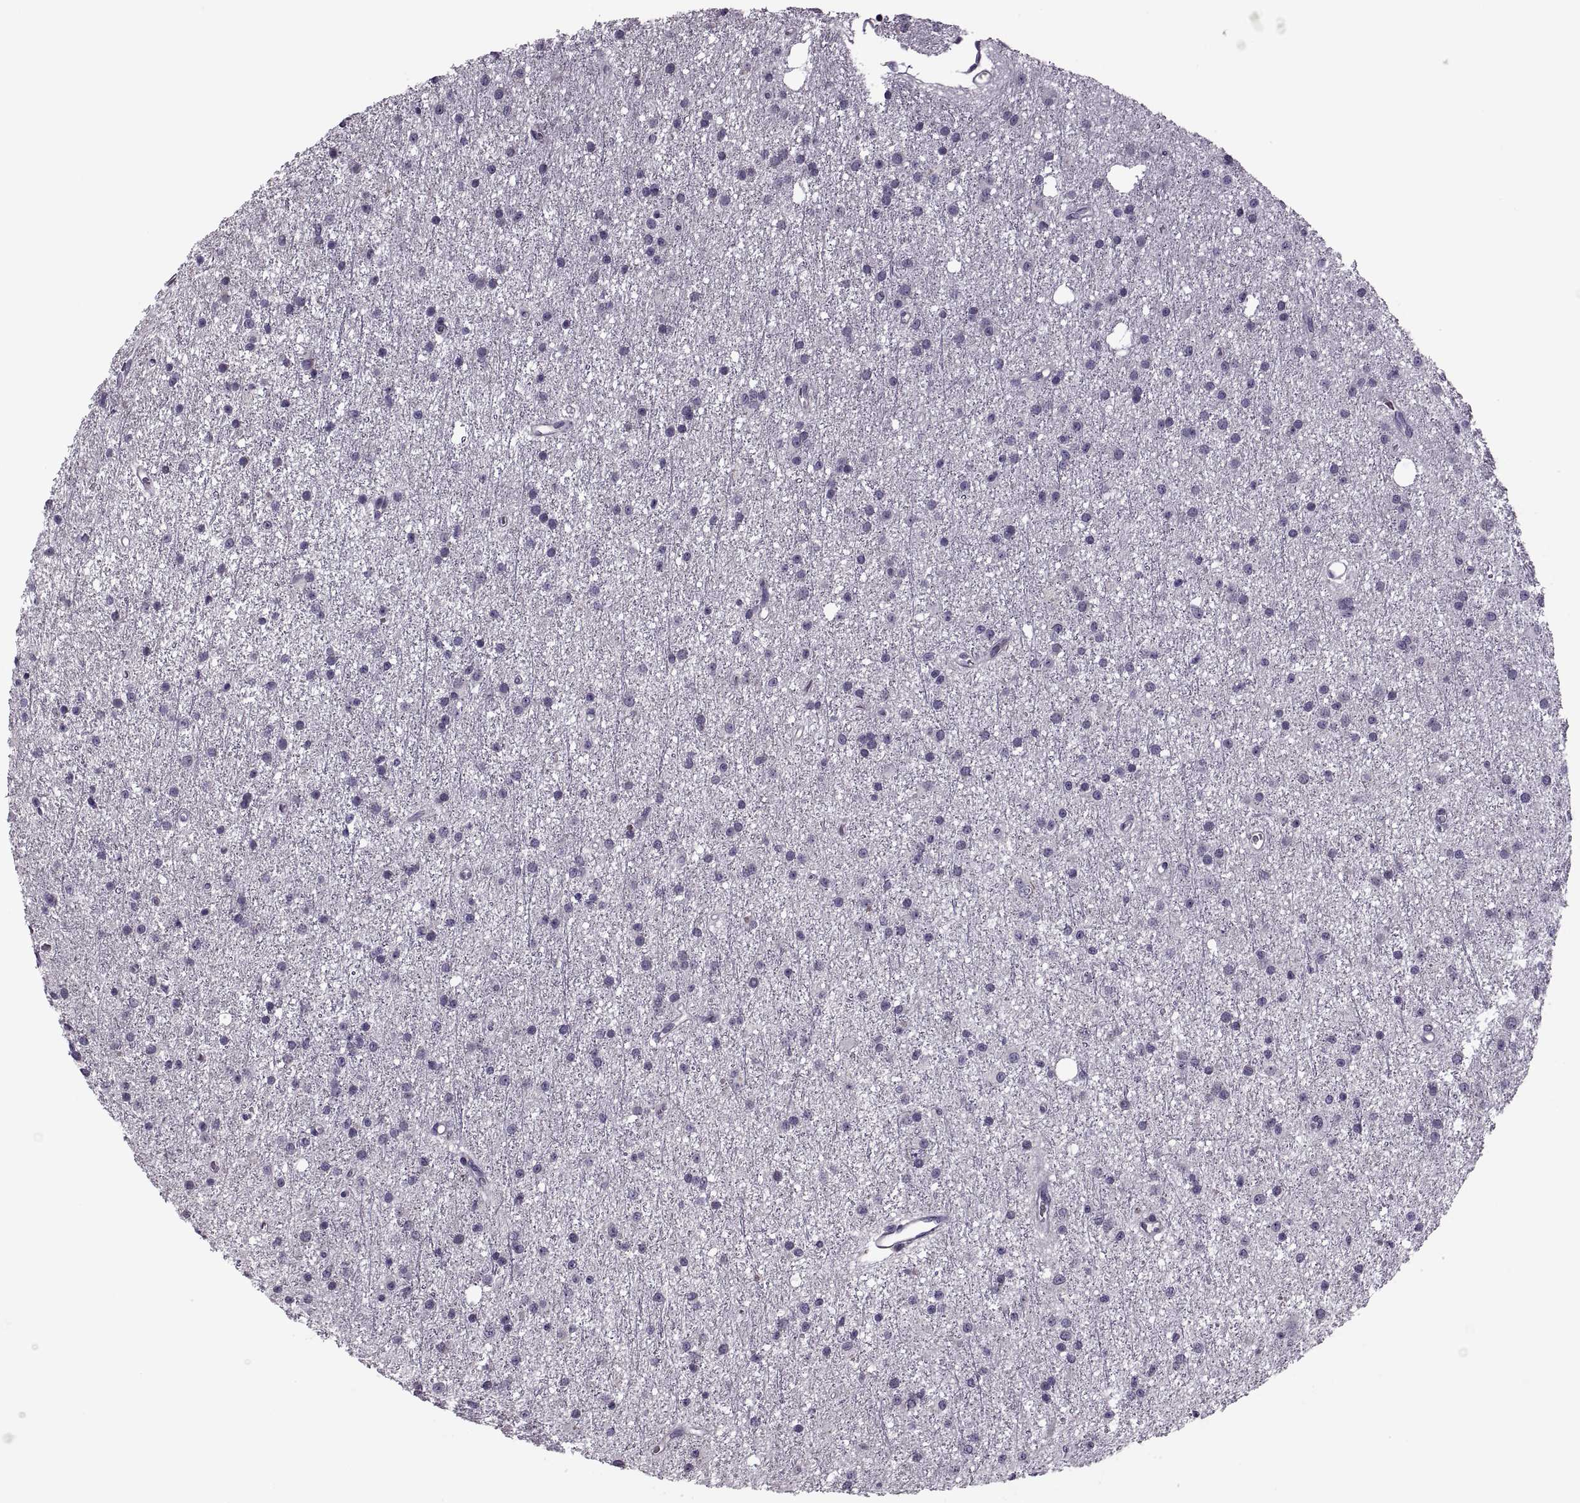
{"staining": {"intensity": "negative", "quantity": "none", "location": "none"}, "tissue": "glioma", "cell_type": "Tumor cells", "image_type": "cancer", "snomed": [{"axis": "morphology", "description": "Glioma, malignant, Low grade"}, {"axis": "topography", "description": "Brain"}], "caption": "An image of human glioma is negative for staining in tumor cells.", "gene": "PRSS54", "patient": {"sex": "male", "age": 27}}